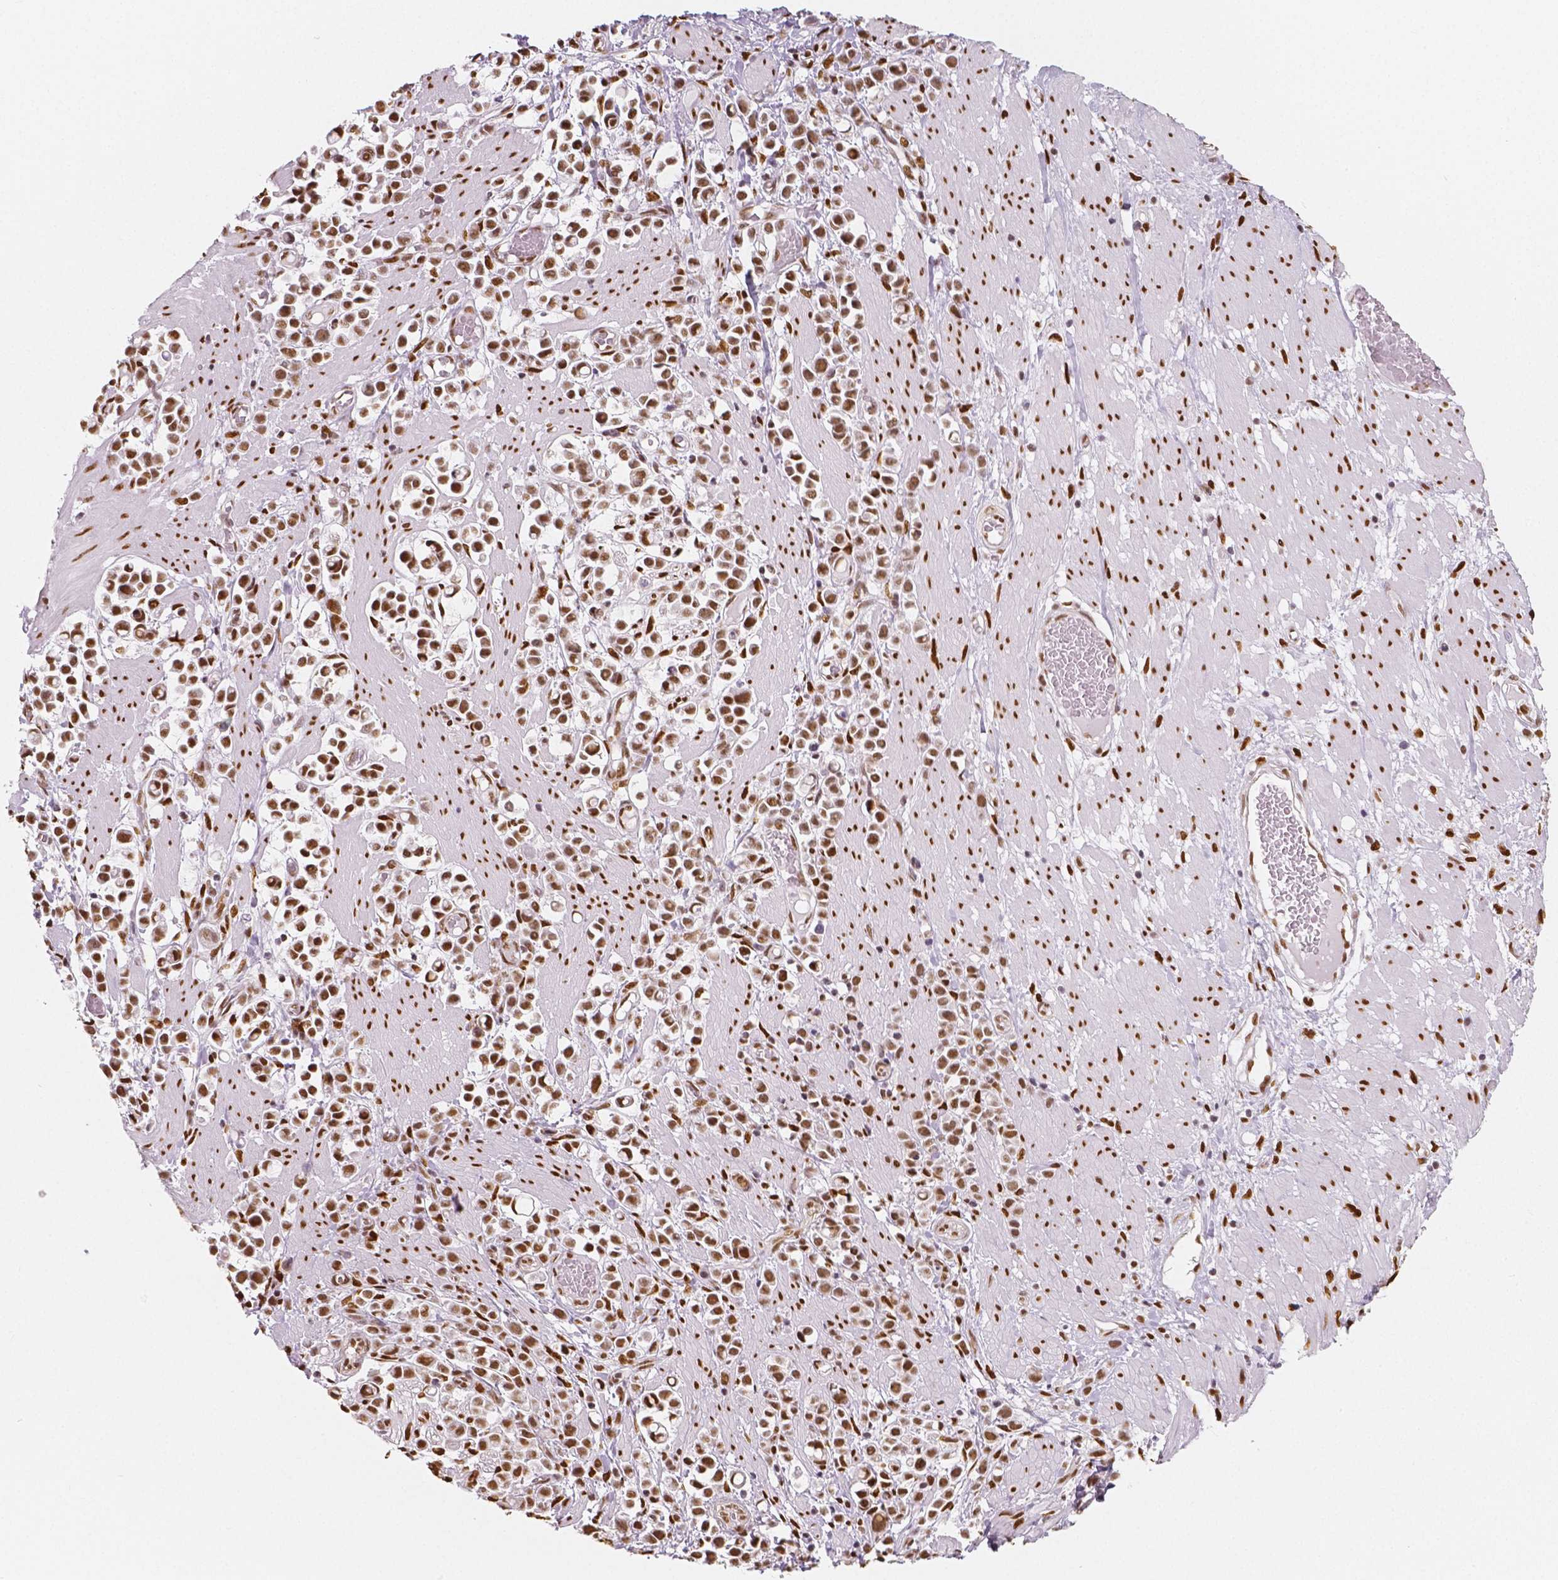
{"staining": {"intensity": "moderate", "quantity": ">75%", "location": "nuclear"}, "tissue": "stomach cancer", "cell_type": "Tumor cells", "image_type": "cancer", "snomed": [{"axis": "morphology", "description": "Adenocarcinoma, NOS"}, {"axis": "topography", "description": "Stomach"}], "caption": "The micrograph reveals staining of adenocarcinoma (stomach), revealing moderate nuclear protein staining (brown color) within tumor cells. The staining is performed using DAB (3,3'-diaminobenzidine) brown chromogen to label protein expression. The nuclei are counter-stained blue using hematoxylin.", "gene": "NUCKS1", "patient": {"sex": "male", "age": 82}}